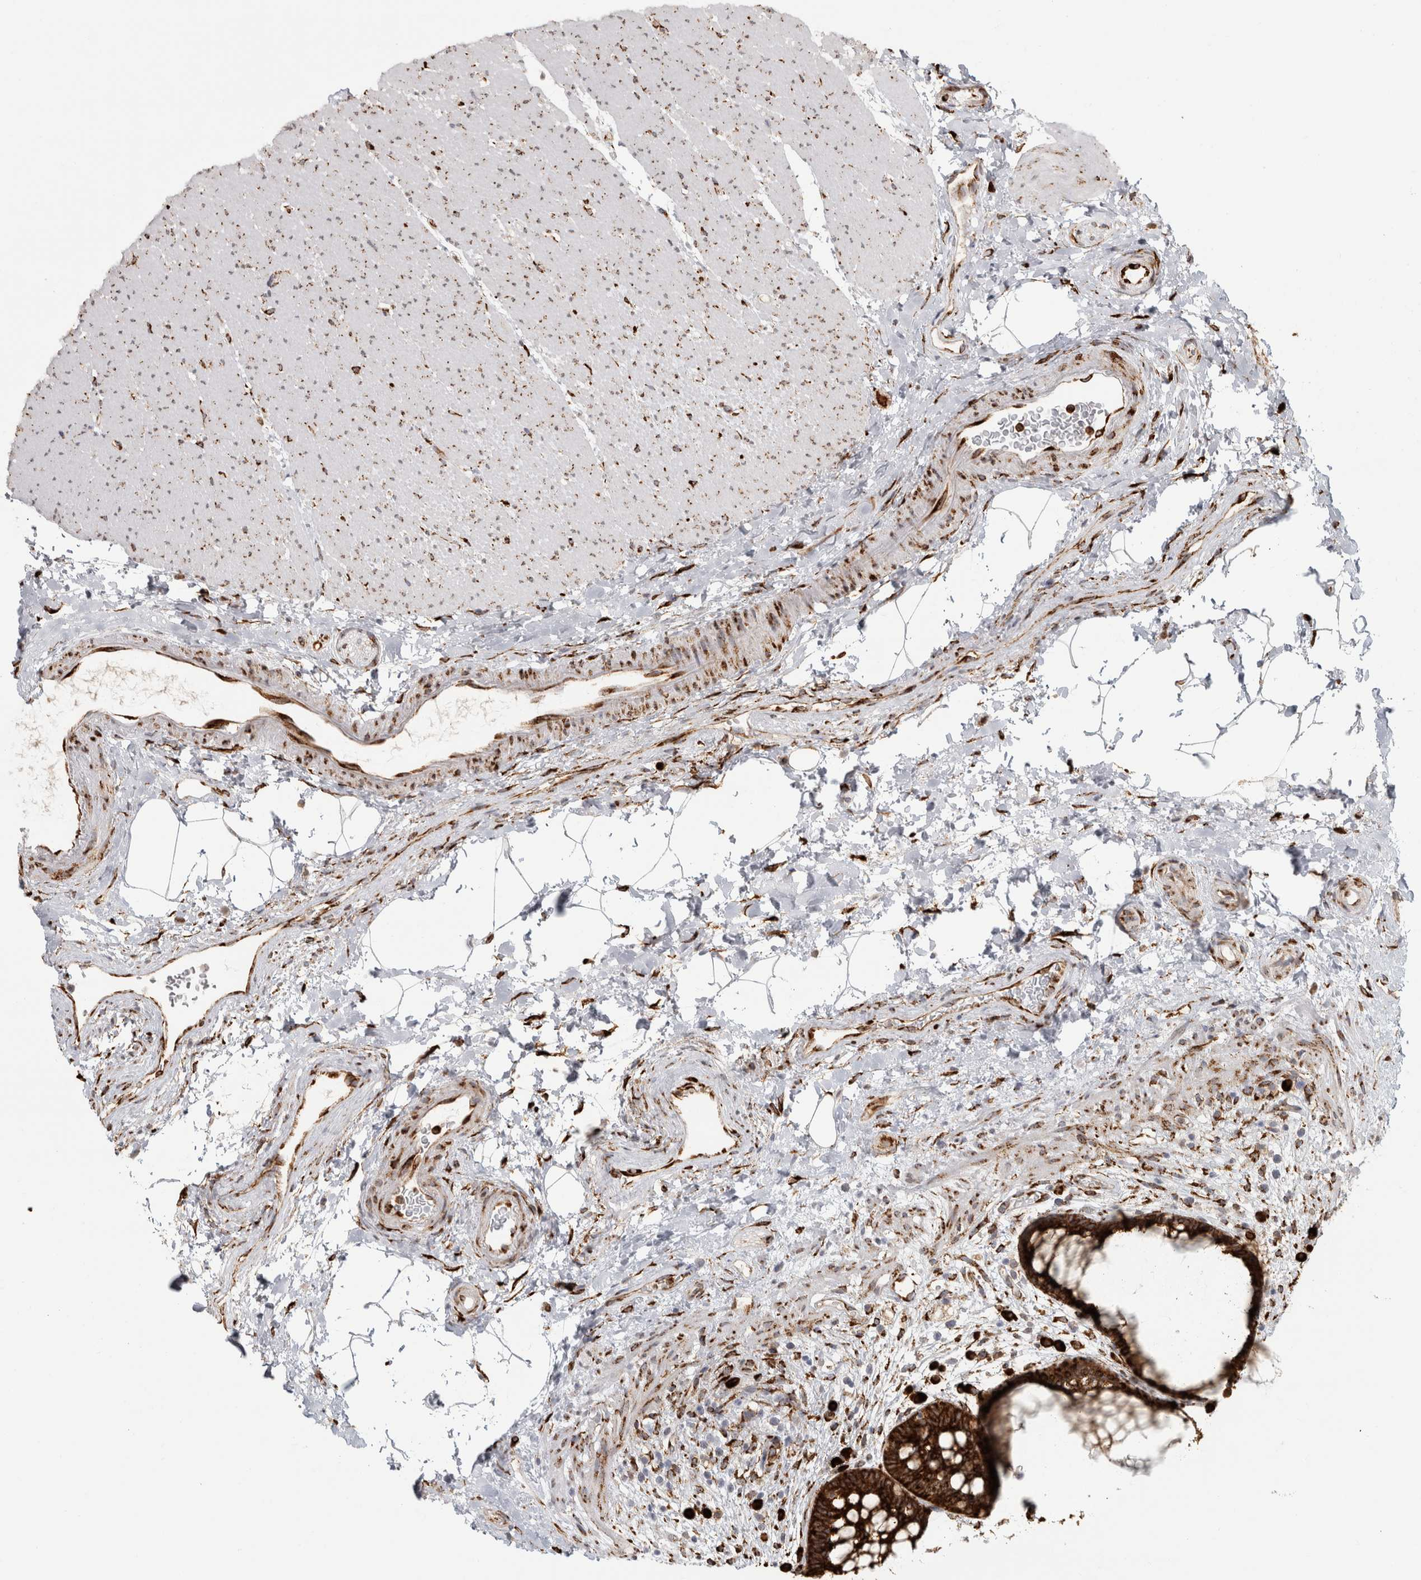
{"staining": {"intensity": "strong", "quantity": ">75%", "location": "cytoplasmic/membranous"}, "tissue": "rectum", "cell_type": "Glandular cells", "image_type": "normal", "snomed": [{"axis": "morphology", "description": "Normal tissue, NOS"}, {"axis": "topography", "description": "Rectum"}], "caption": "IHC image of unremarkable rectum: rectum stained using IHC exhibits high levels of strong protein expression localized specifically in the cytoplasmic/membranous of glandular cells, appearing as a cytoplasmic/membranous brown color.", "gene": "OSTN", "patient": {"sex": "male", "age": 51}}